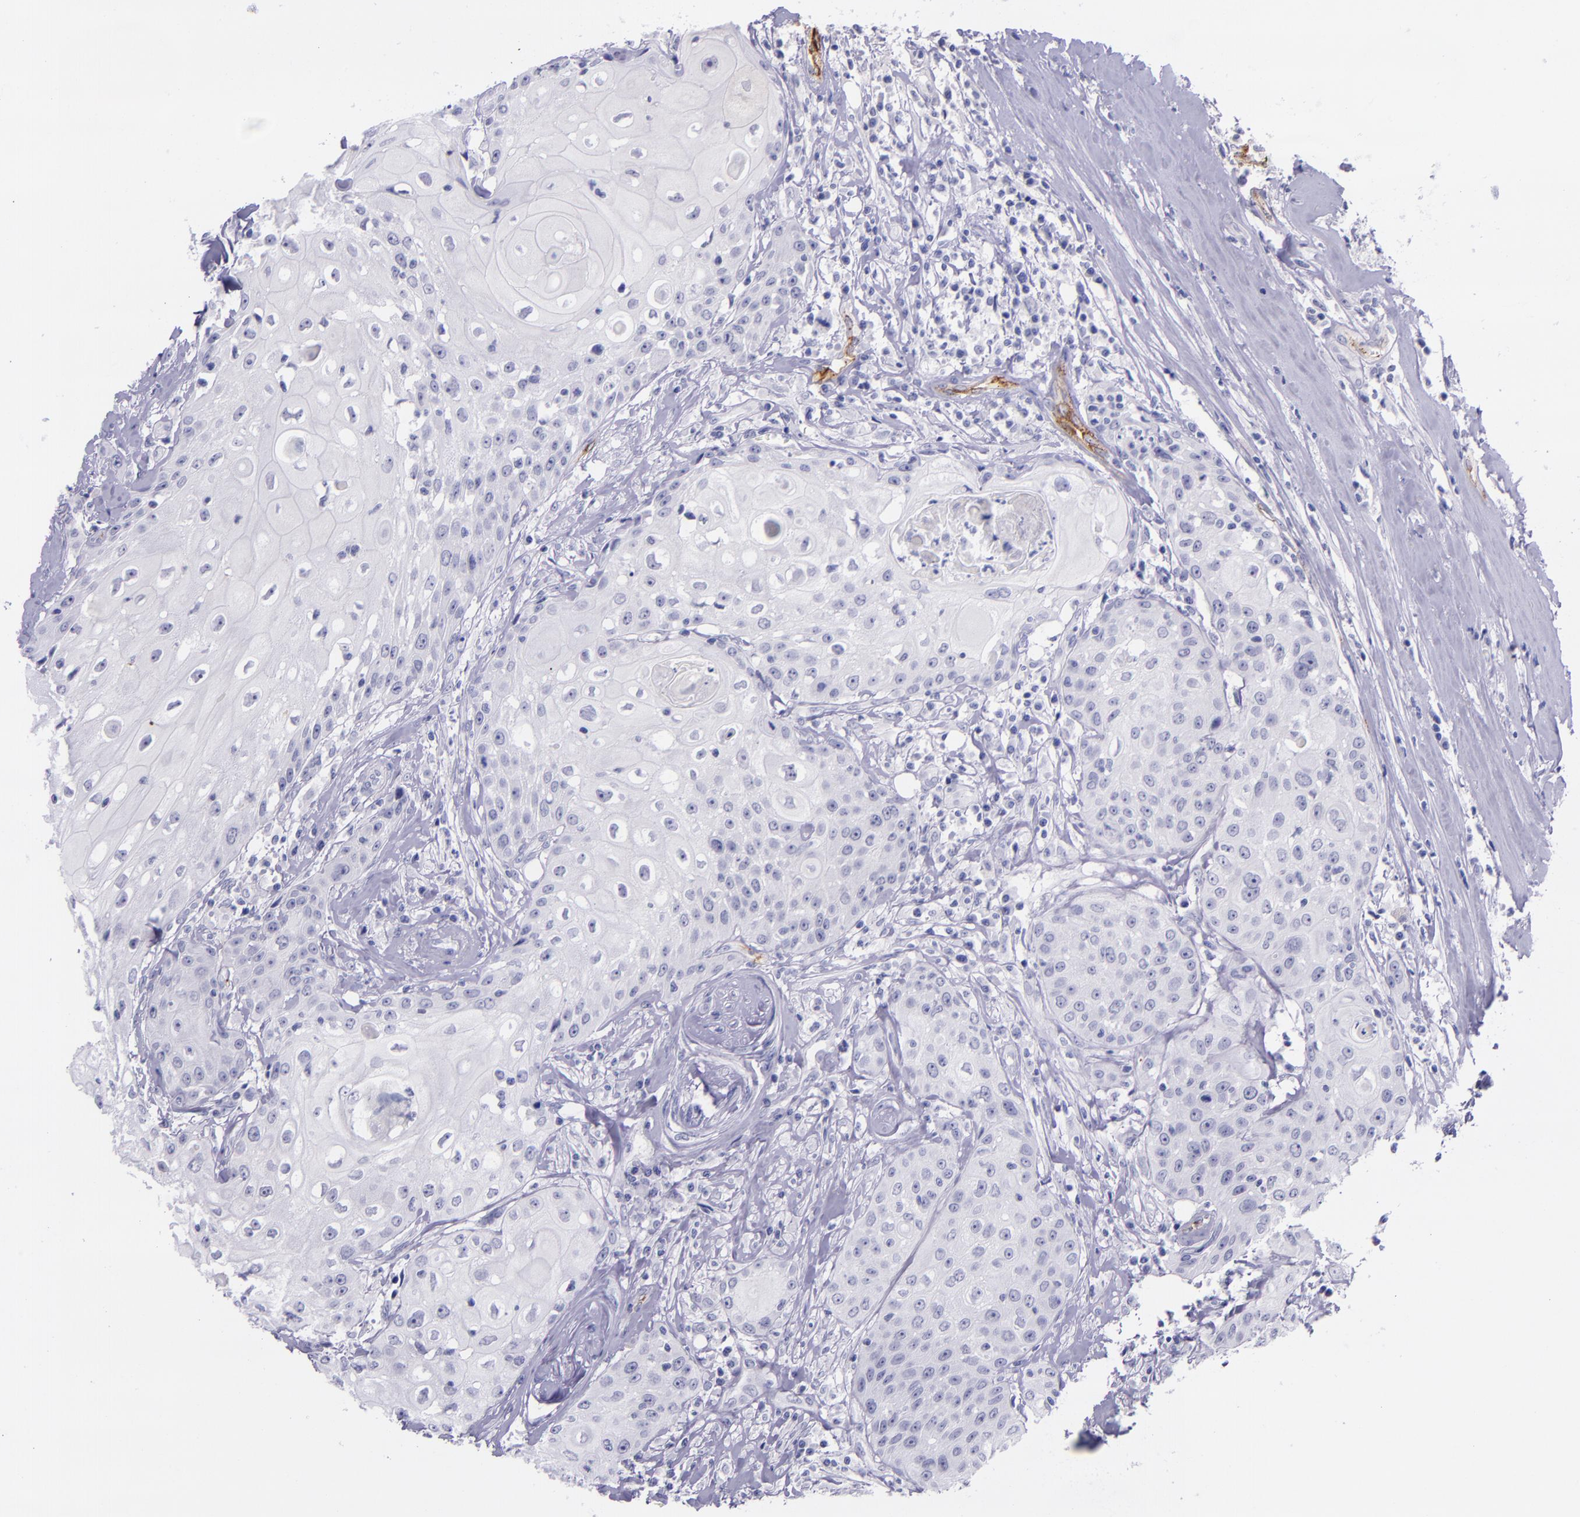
{"staining": {"intensity": "negative", "quantity": "none", "location": "none"}, "tissue": "head and neck cancer", "cell_type": "Tumor cells", "image_type": "cancer", "snomed": [{"axis": "morphology", "description": "Squamous cell carcinoma, NOS"}, {"axis": "topography", "description": "Oral tissue"}, {"axis": "topography", "description": "Head-Neck"}], "caption": "IHC photomicrograph of neoplastic tissue: head and neck cancer stained with DAB (3,3'-diaminobenzidine) exhibits no significant protein expression in tumor cells. The staining is performed using DAB (3,3'-diaminobenzidine) brown chromogen with nuclei counter-stained in using hematoxylin.", "gene": "SELE", "patient": {"sex": "female", "age": 82}}